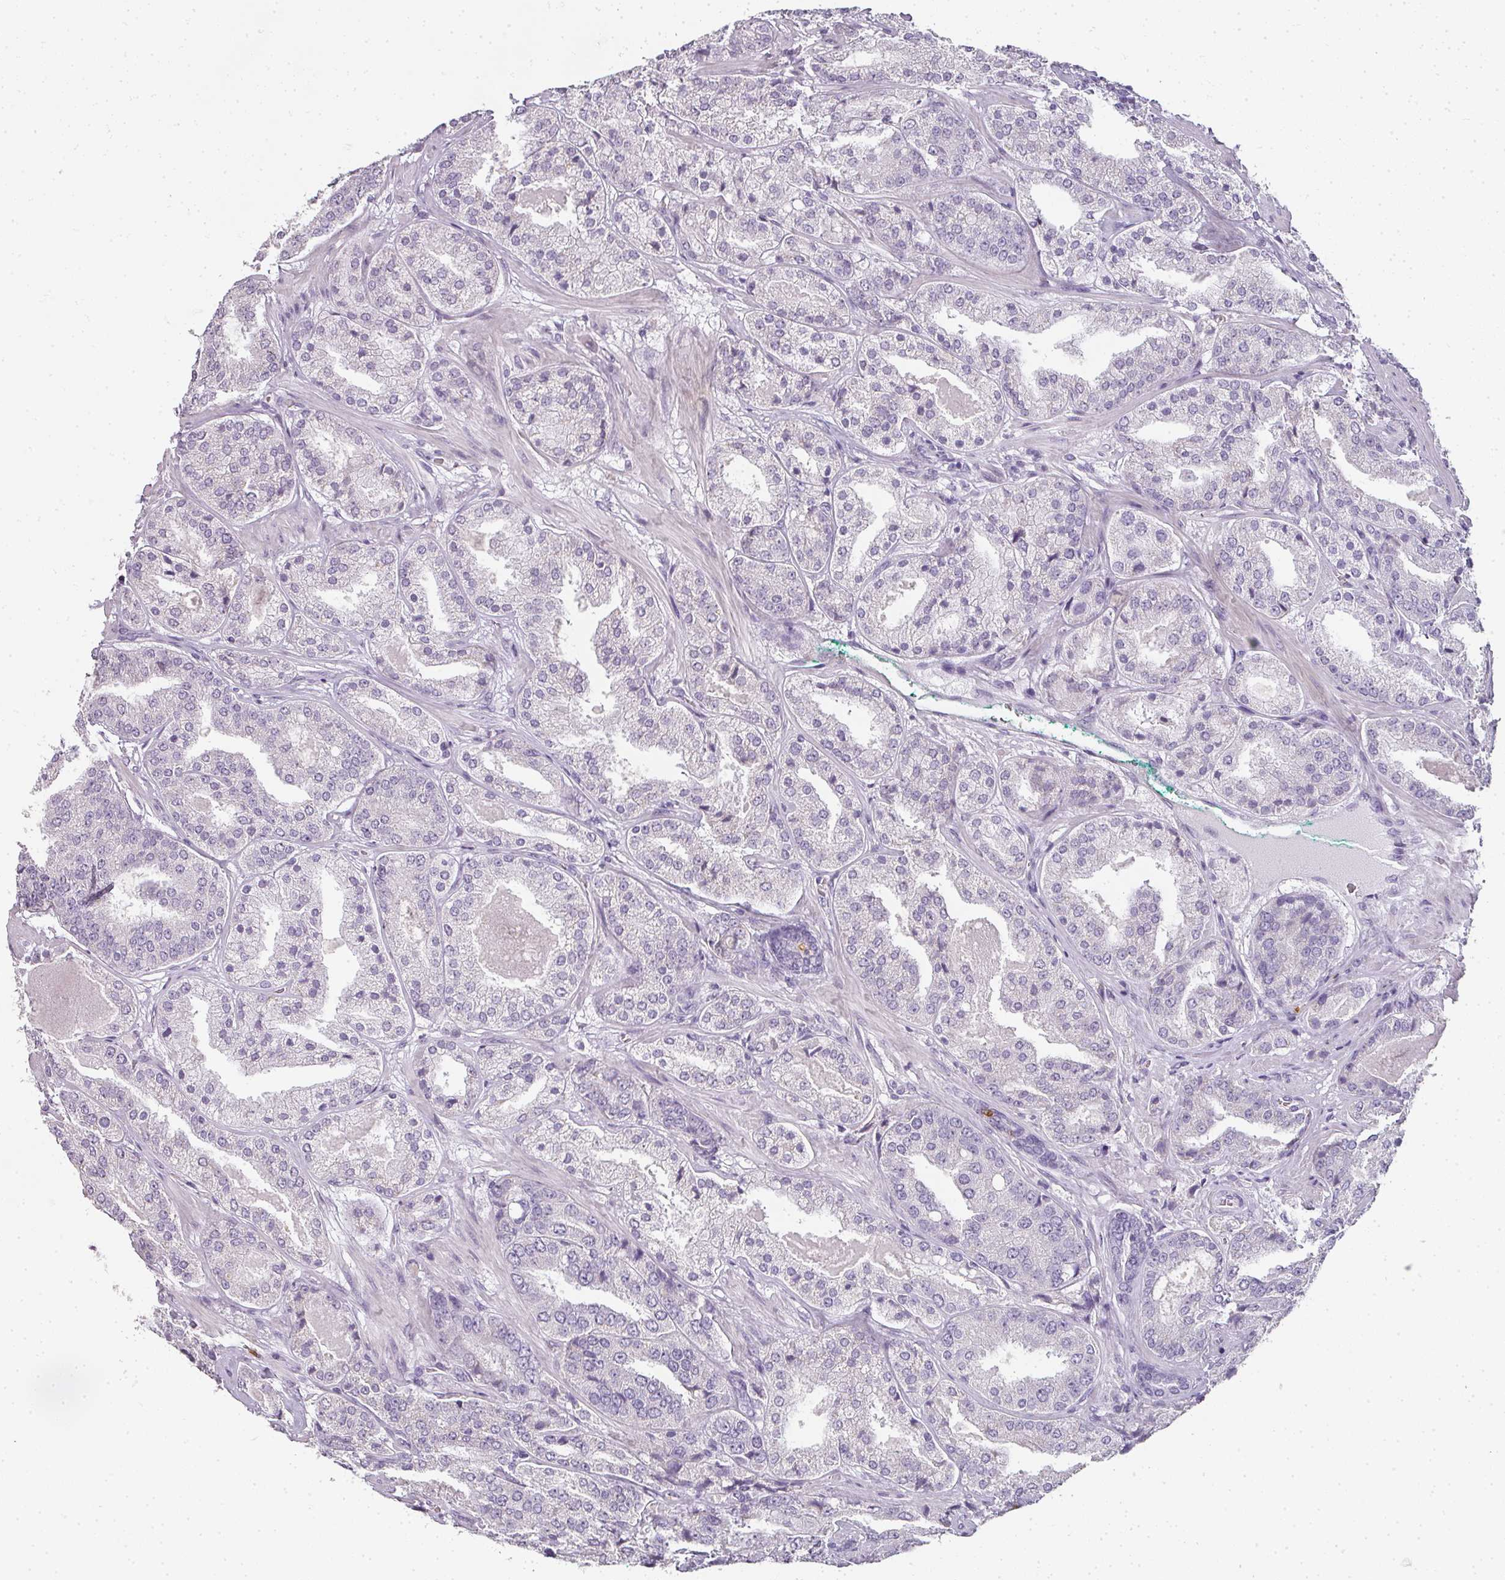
{"staining": {"intensity": "negative", "quantity": "none", "location": "none"}, "tissue": "prostate cancer", "cell_type": "Tumor cells", "image_type": "cancer", "snomed": [{"axis": "morphology", "description": "Adenocarcinoma, High grade"}, {"axis": "topography", "description": "Prostate"}], "caption": "DAB immunohistochemical staining of prostate cancer (high-grade adenocarcinoma) reveals no significant positivity in tumor cells.", "gene": "CAMP", "patient": {"sex": "male", "age": 63}}